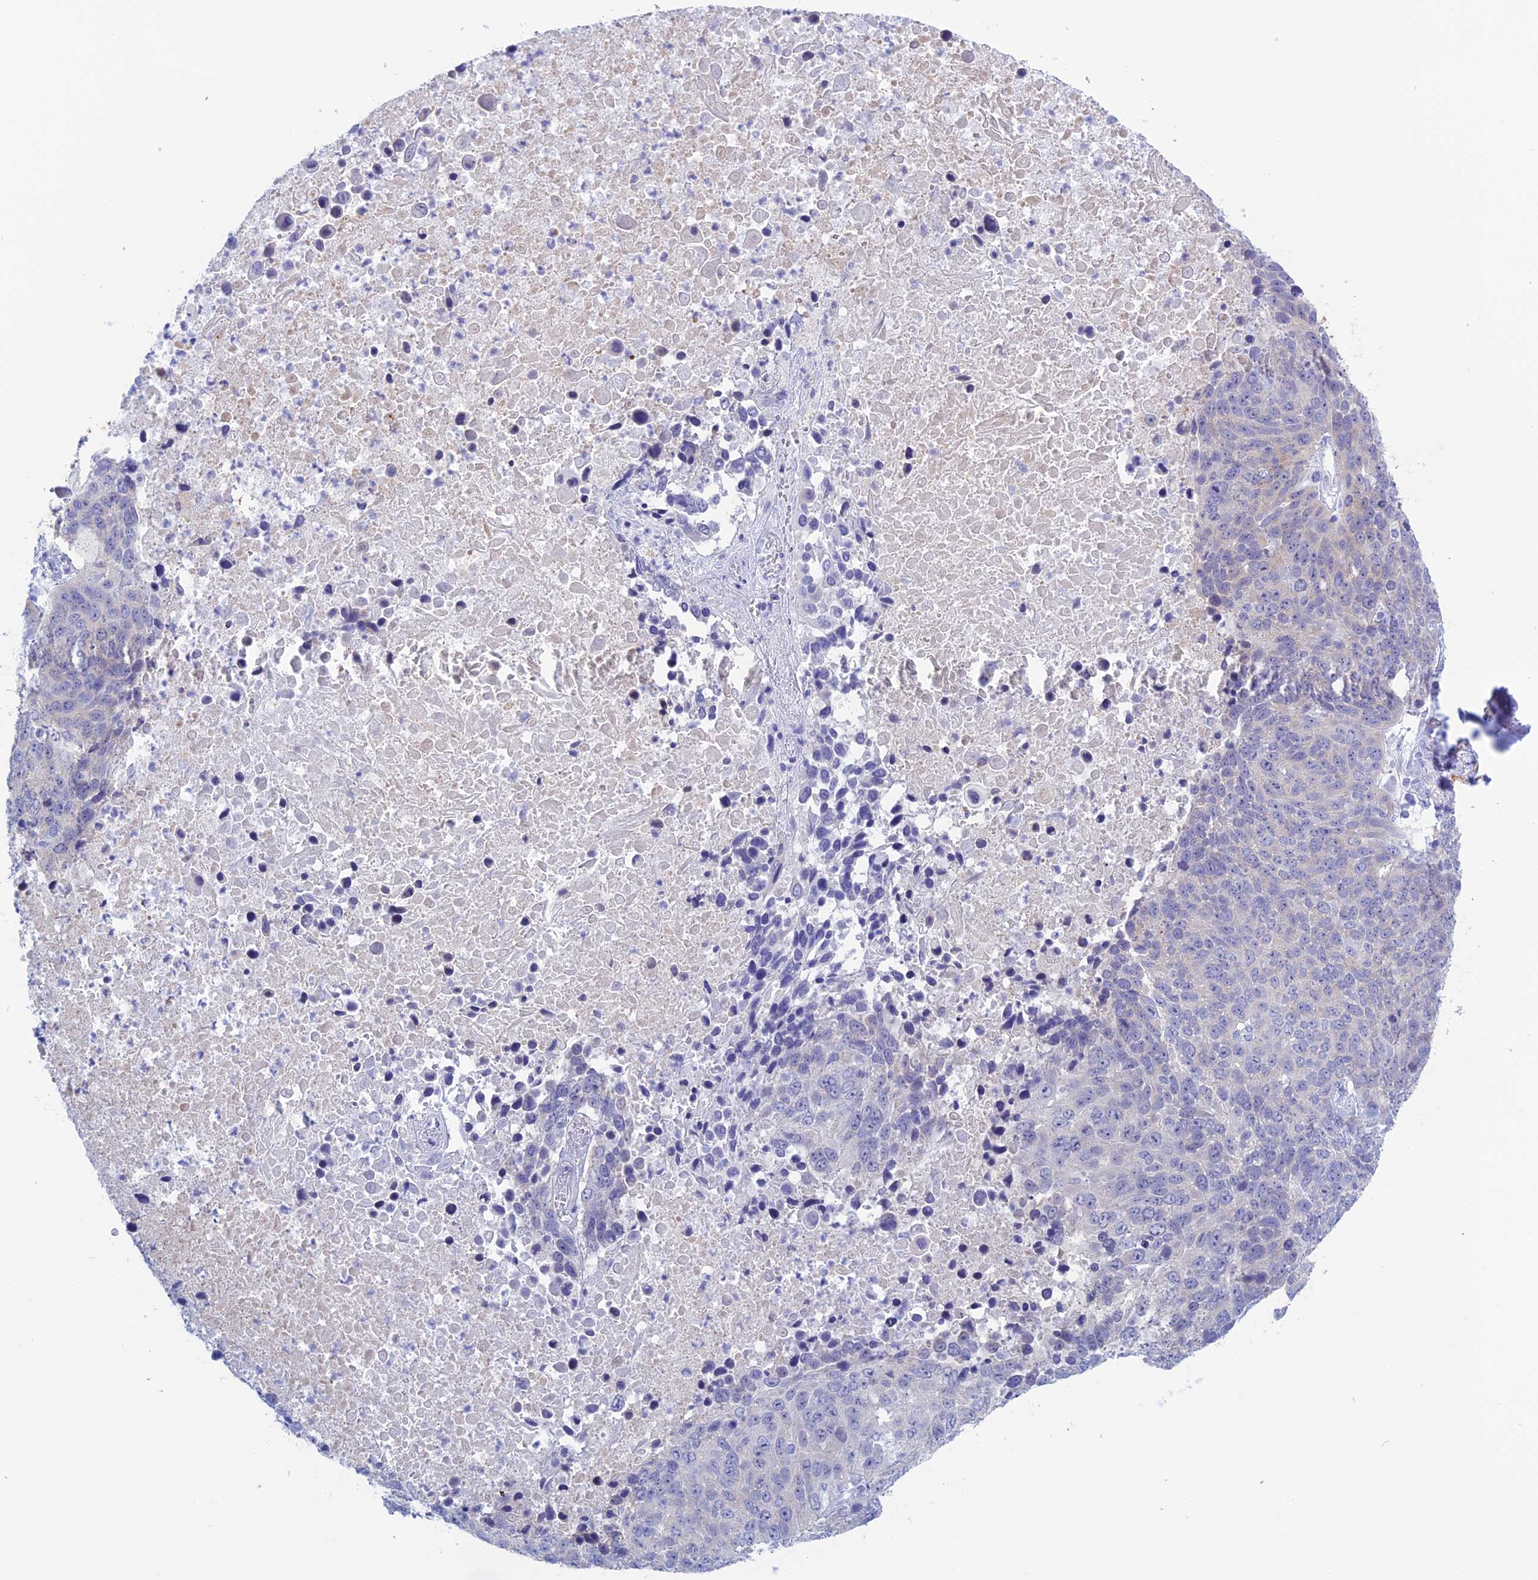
{"staining": {"intensity": "negative", "quantity": "none", "location": "none"}, "tissue": "lung cancer", "cell_type": "Tumor cells", "image_type": "cancer", "snomed": [{"axis": "morphology", "description": "Normal tissue, NOS"}, {"axis": "morphology", "description": "Squamous cell carcinoma, NOS"}, {"axis": "topography", "description": "Lymph node"}, {"axis": "topography", "description": "Lung"}], "caption": "Lung cancer was stained to show a protein in brown. There is no significant expression in tumor cells.", "gene": "LHFPL2", "patient": {"sex": "male", "age": 66}}